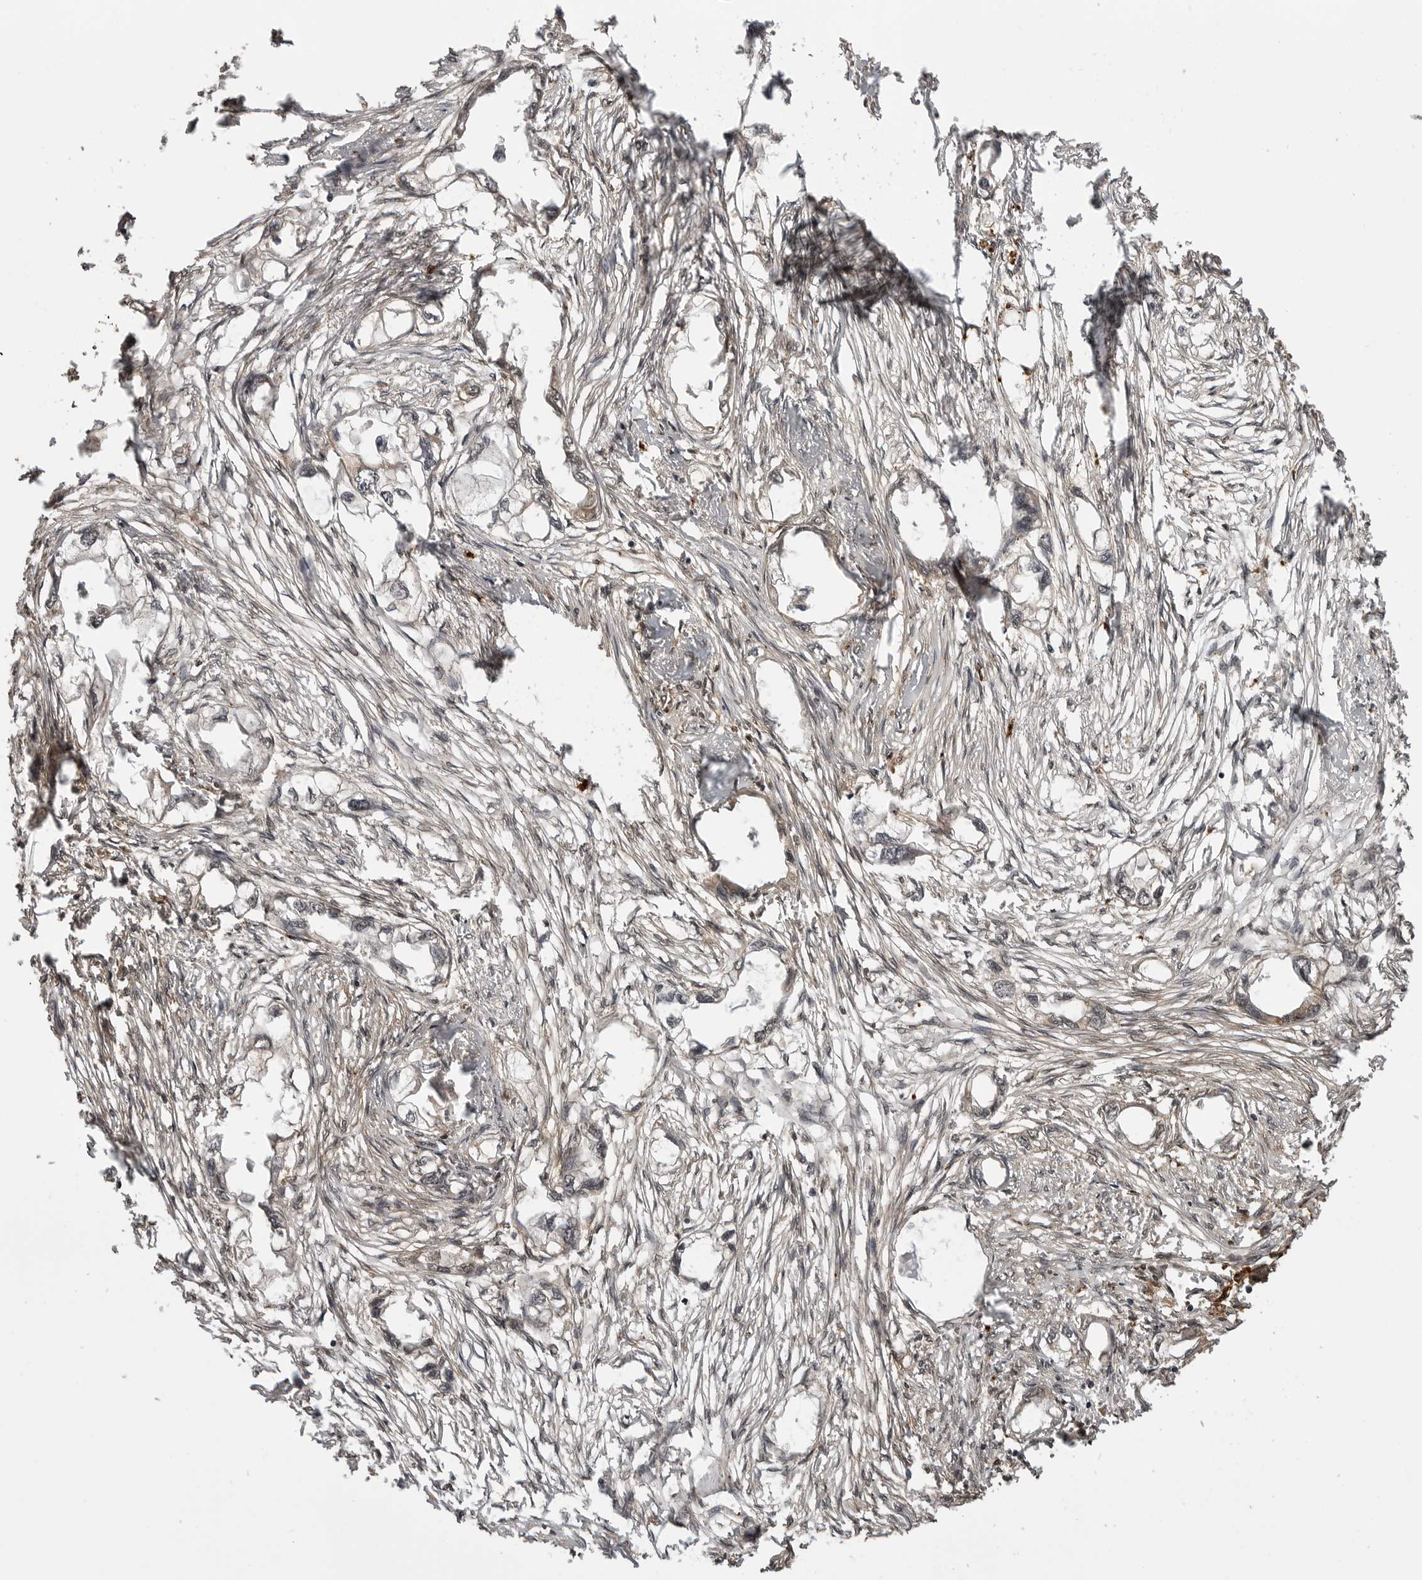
{"staining": {"intensity": "weak", "quantity": ">75%", "location": "cytoplasmic/membranous,nuclear"}, "tissue": "endometrial cancer", "cell_type": "Tumor cells", "image_type": "cancer", "snomed": [{"axis": "morphology", "description": "Adenocarcinoma, NOS"}, {"axis": "morphology", "description": "Adenocarcinoma, metastatic, NOS"}, {"axis": "topography", "description": "Adipose tissue"}, {"axis": "topography", "description": "Endometrium"}], "caption": "Protein staining of endometrial cancer tissue reveals weak cytoplasmic/membranous and nuclear staining in approximately >75% of tumor cells.", "gene": "IL24", "patient": {"sex": "female", "age": 67}}